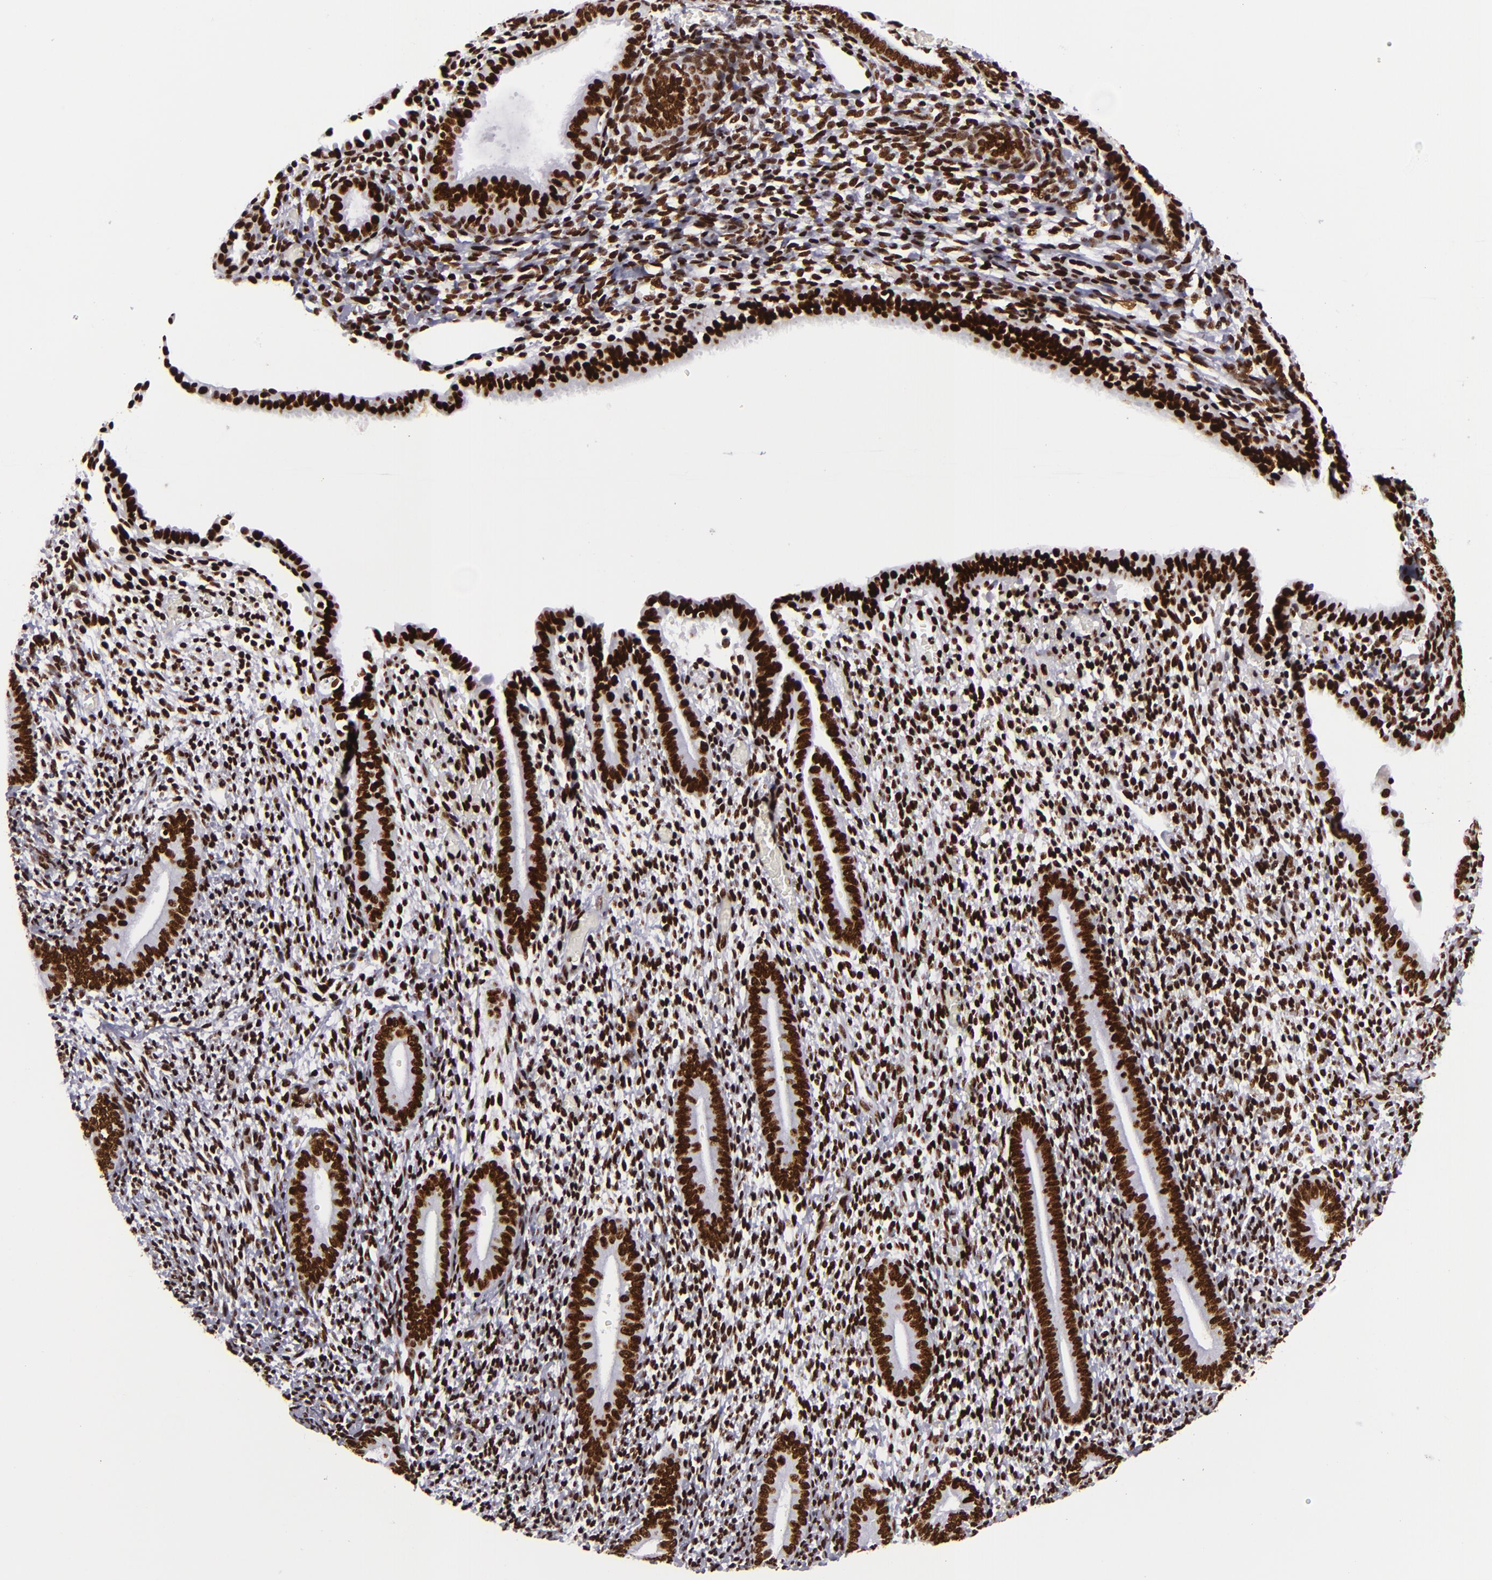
{"staining": {"intensity": "strong", "quantity": ">75%", "location": "nuclear"}, "tissue": "endometrium", "cell_type": "Cells in endometrial stroma", "image_type": "normal", "snomed": [{"axis": "morphology", "description": "Normal tissue, NOS"}, {"axis": "topography", "description": "Smooth muscle"}, {"axis": "topography", "description": "Endometrium"}], "caption": "Normal endometrium demonstrates strong nuclear positivity in about >75% of cells in endometrial stroma.", "gene": "SAFB", "patient": {"sex": "female", "age": 57}}